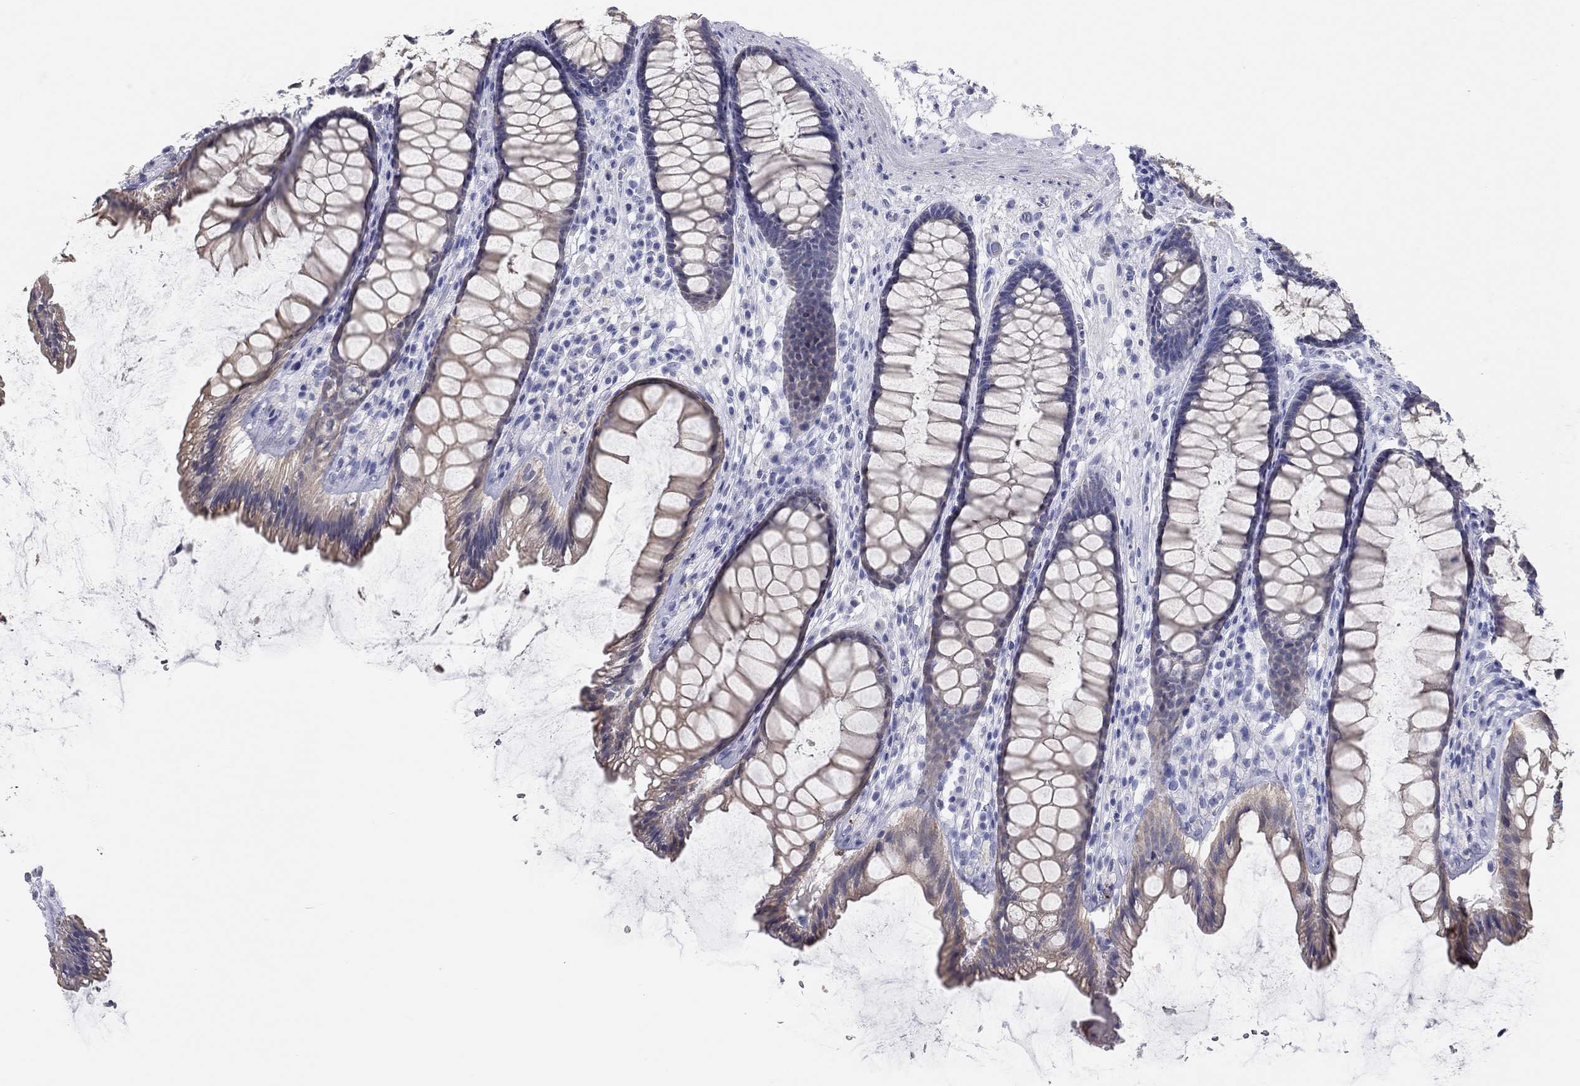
{"staining": {"intensity": "negative", "quantity": "none", "location": "none"}, "tissue": "rectum", "cell_type": "Glandular cells", "image_type": "normal", "snomed": [{"axis": "morphology", "description": "Normal tissue, NOS"}, {"axis": "topography", "description": "Rectum"}], "caption": "DAB (3,3'-diaminobenzidine) immunohistochemical staining of normal rectum shows no significant positivity in glandular cells. Nuclei are stained in blue.", "gene": "AK8", "patient": {"sex": "male", "age": 72}}